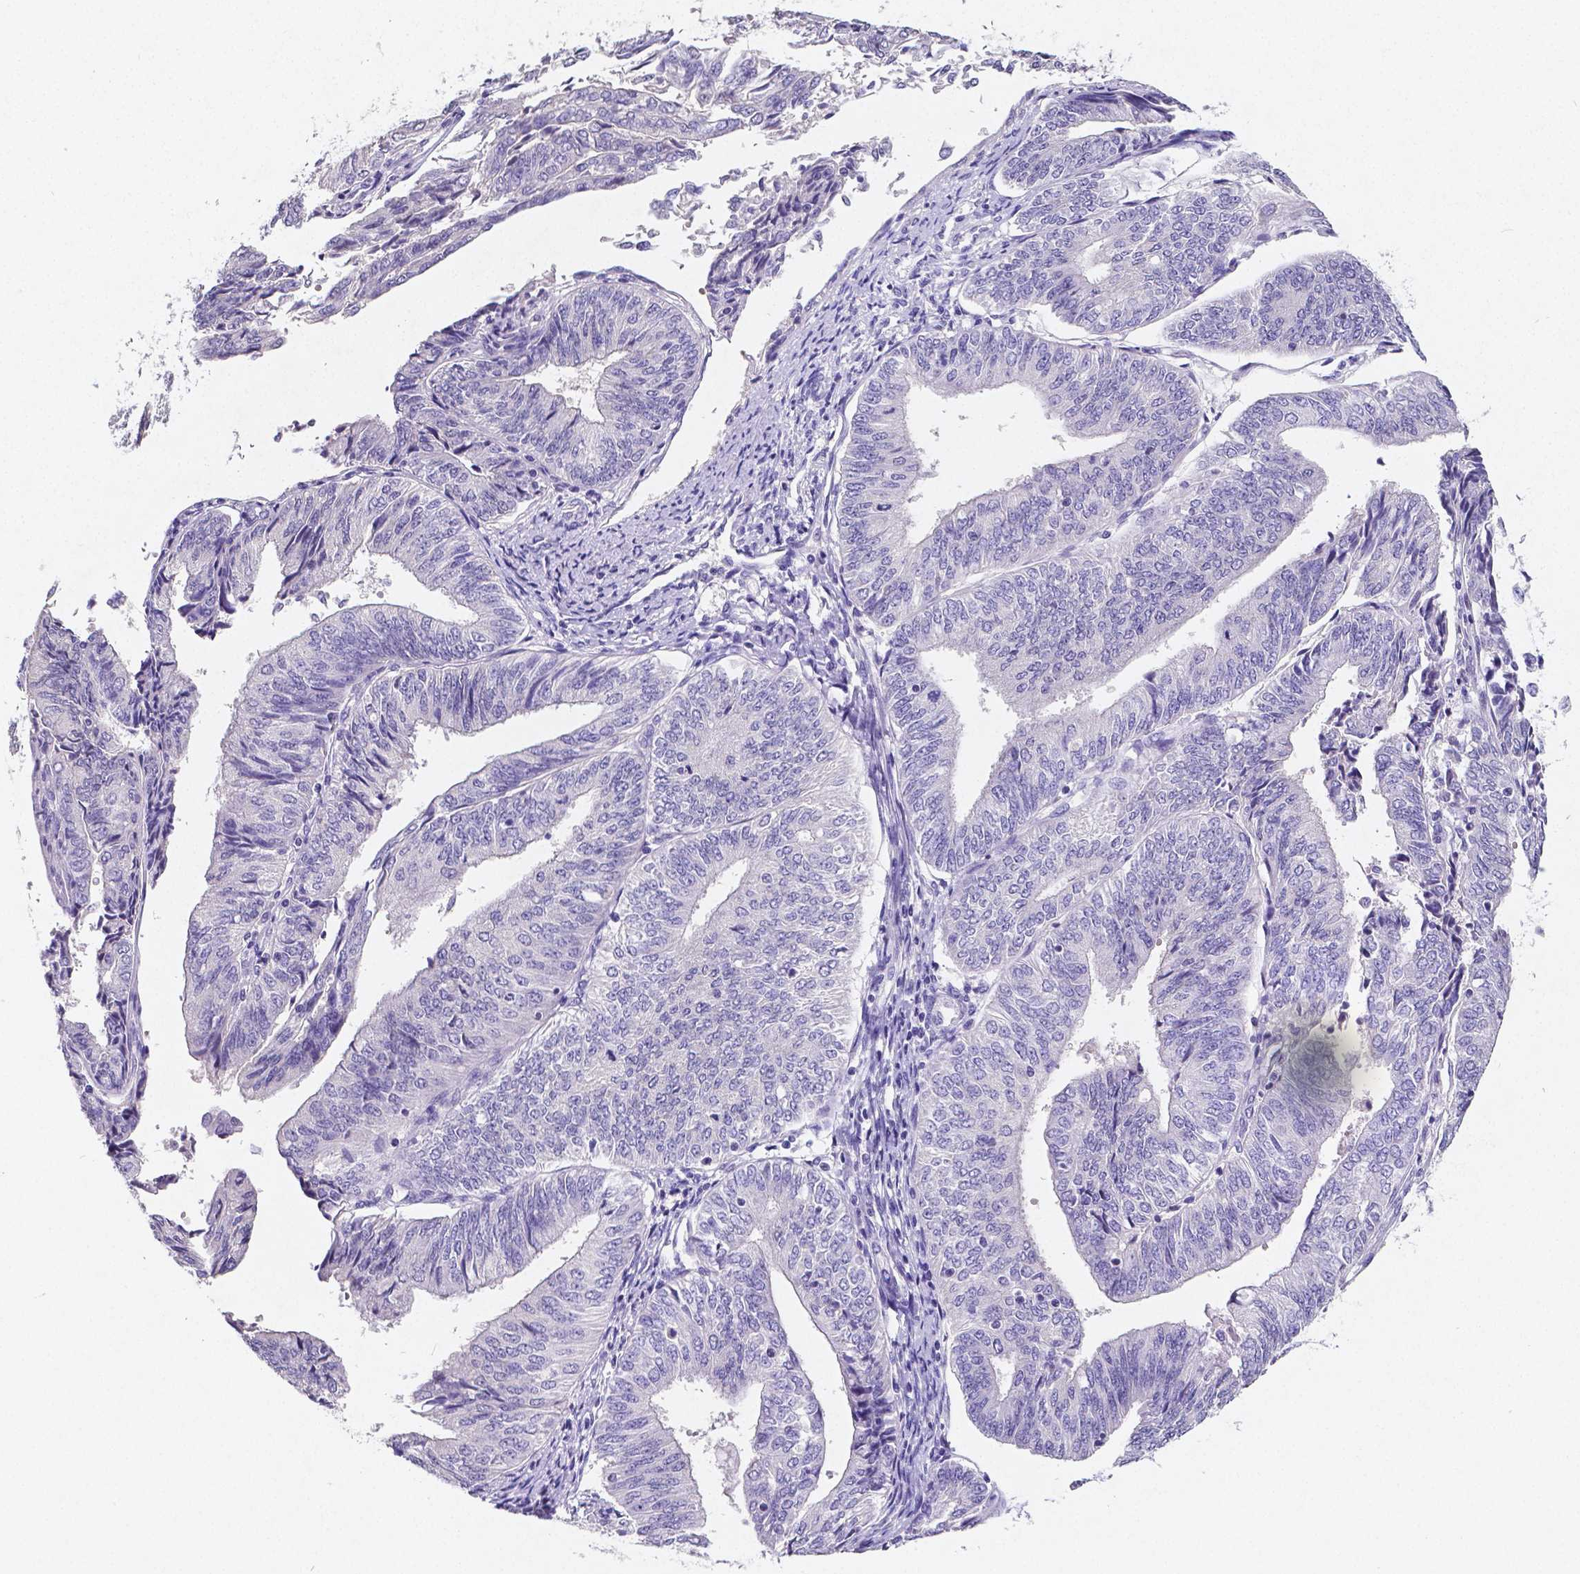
{"staining": {"intensity": "negative", "quantity": "none", "location": "none"}, "tissue": "endometrial cancer", "cell_type": "Tumor cells", "image_type": "cancer", "snomed": [{"axis": "morphology", "description": "Adenocarcinoma, NOS"}, {"axis": "topography", "description": "Endometrium"}], "caption": "This is an immunohistochemistry (IHC) histopathology image of endometrial cancer (adenocarcinoma). There is no expression in tumor cells.", "gene": "SATB2", "patient": {"sex": "female", "age": 58}}